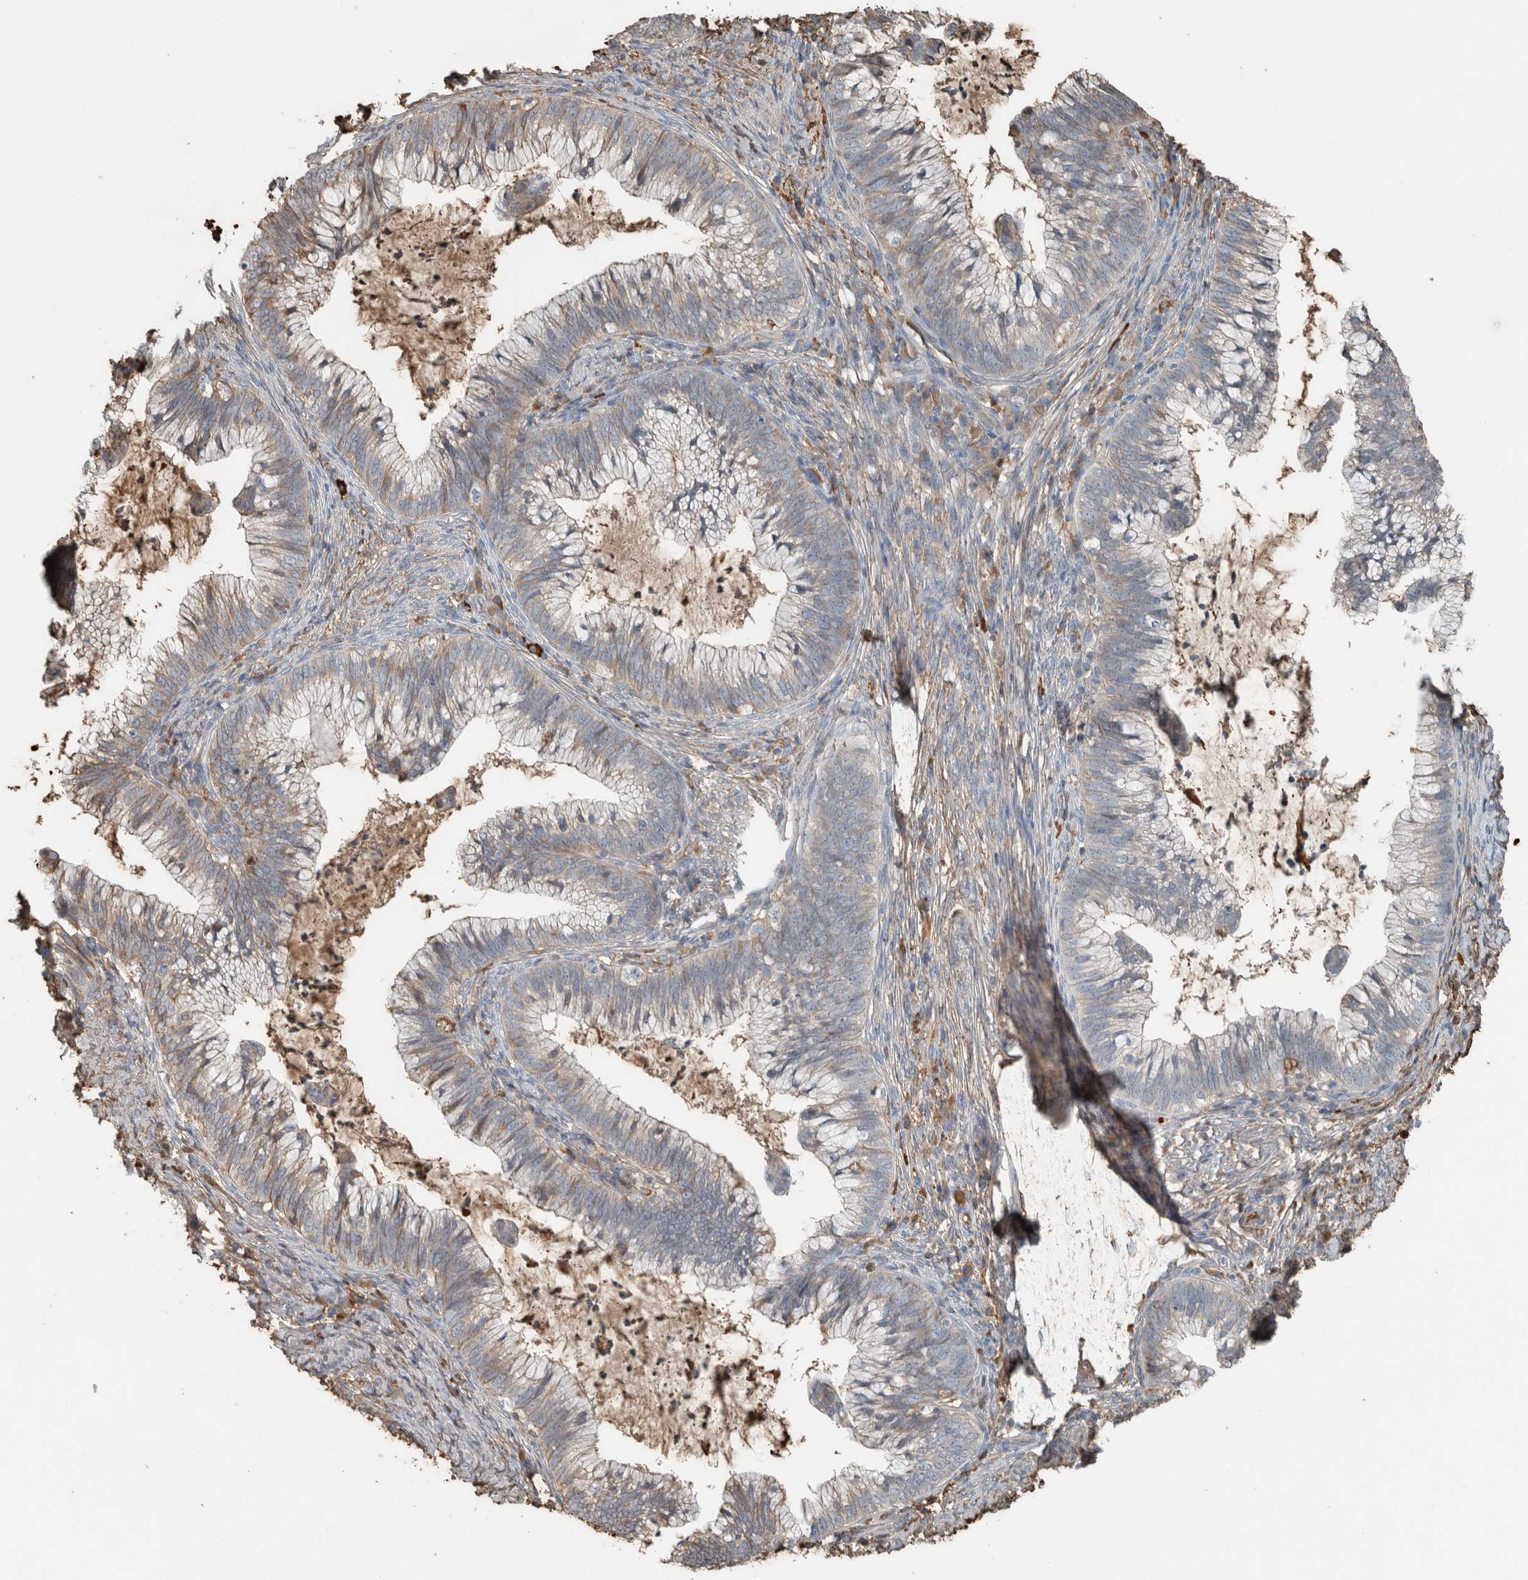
{"staining": {"intensity": "weak", "quantity": "<25%", "location": "cytoplasmic/membranous"}, "tissue": "cervical cancer", "cell_type": "Tumor cells", "image_type": "cancer", "snomed": [{"axis": "morphology", "description": "Adenocarcinoma, NOS"}, {"axis": "topography", "description": "Cervix"}], "caption": "The histopathology image demonstrates no staining of tumor cells in adenocarcinoma (cervical).", "gene": "USP34", "patient": {"sex": "female", "age": 36}}